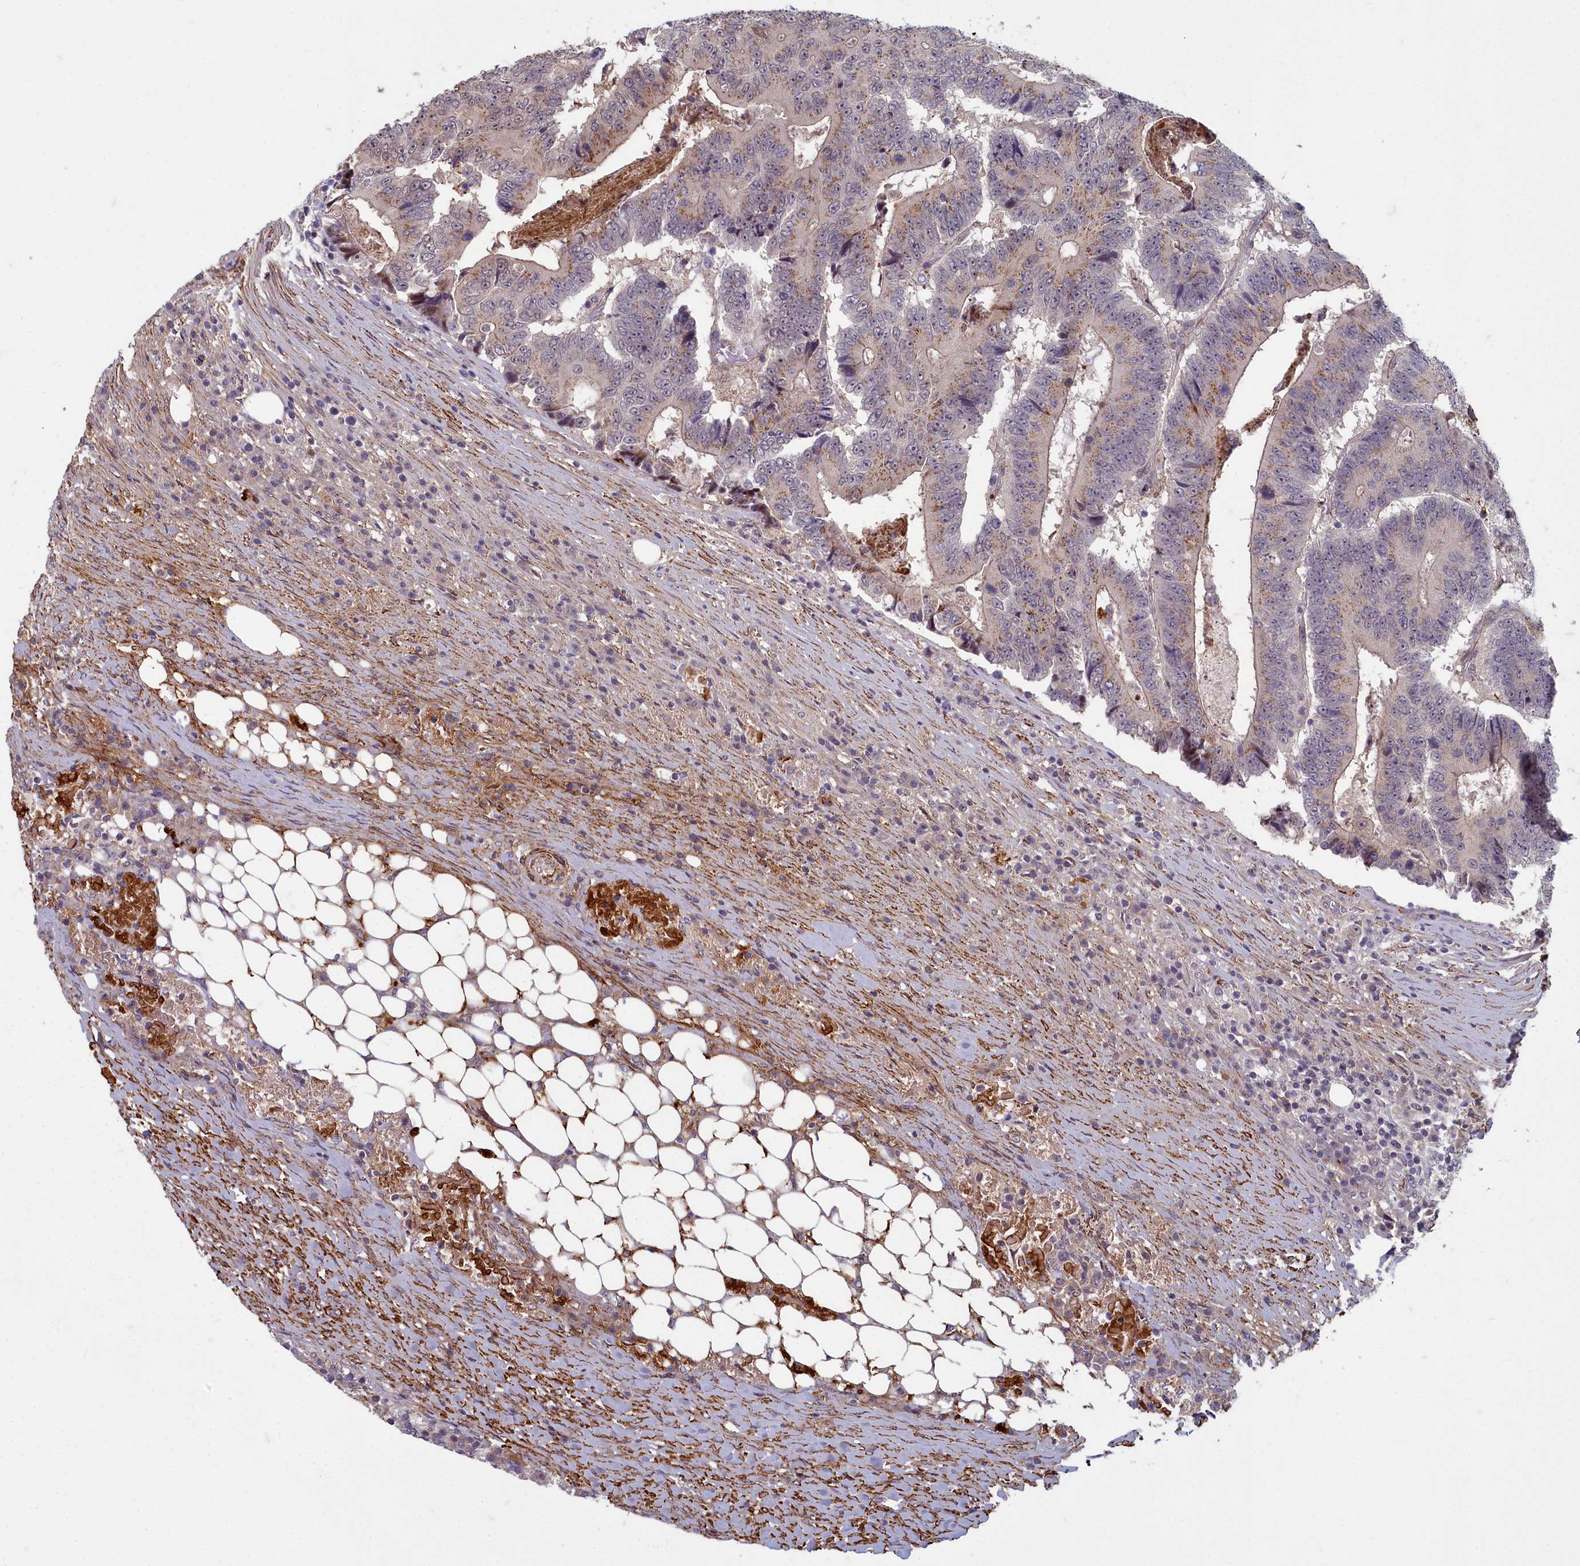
{"staining": {"intensity": "weak", "quantity": "25%-75%", "location": "cytoplasmic/membranous"}, "tissue": "colorectal cancer", "cell_type": "Tumor cells", "image_type": "cancer", "snomed": [{"axis": "morphology", "description": "Adenocarcinoma, NOS"}, {"axis": "topography", "description": "Colon"}], "caption": "Approximately 25%-75% of tumor cells in human adenocarcinoma (colorectal) show weak cytoplasmic/membranous protein positivity as visualized by brown immunohistochemical staining.", "gene": "ZNF626", "patient": {"sex": "male", "age": 83}}